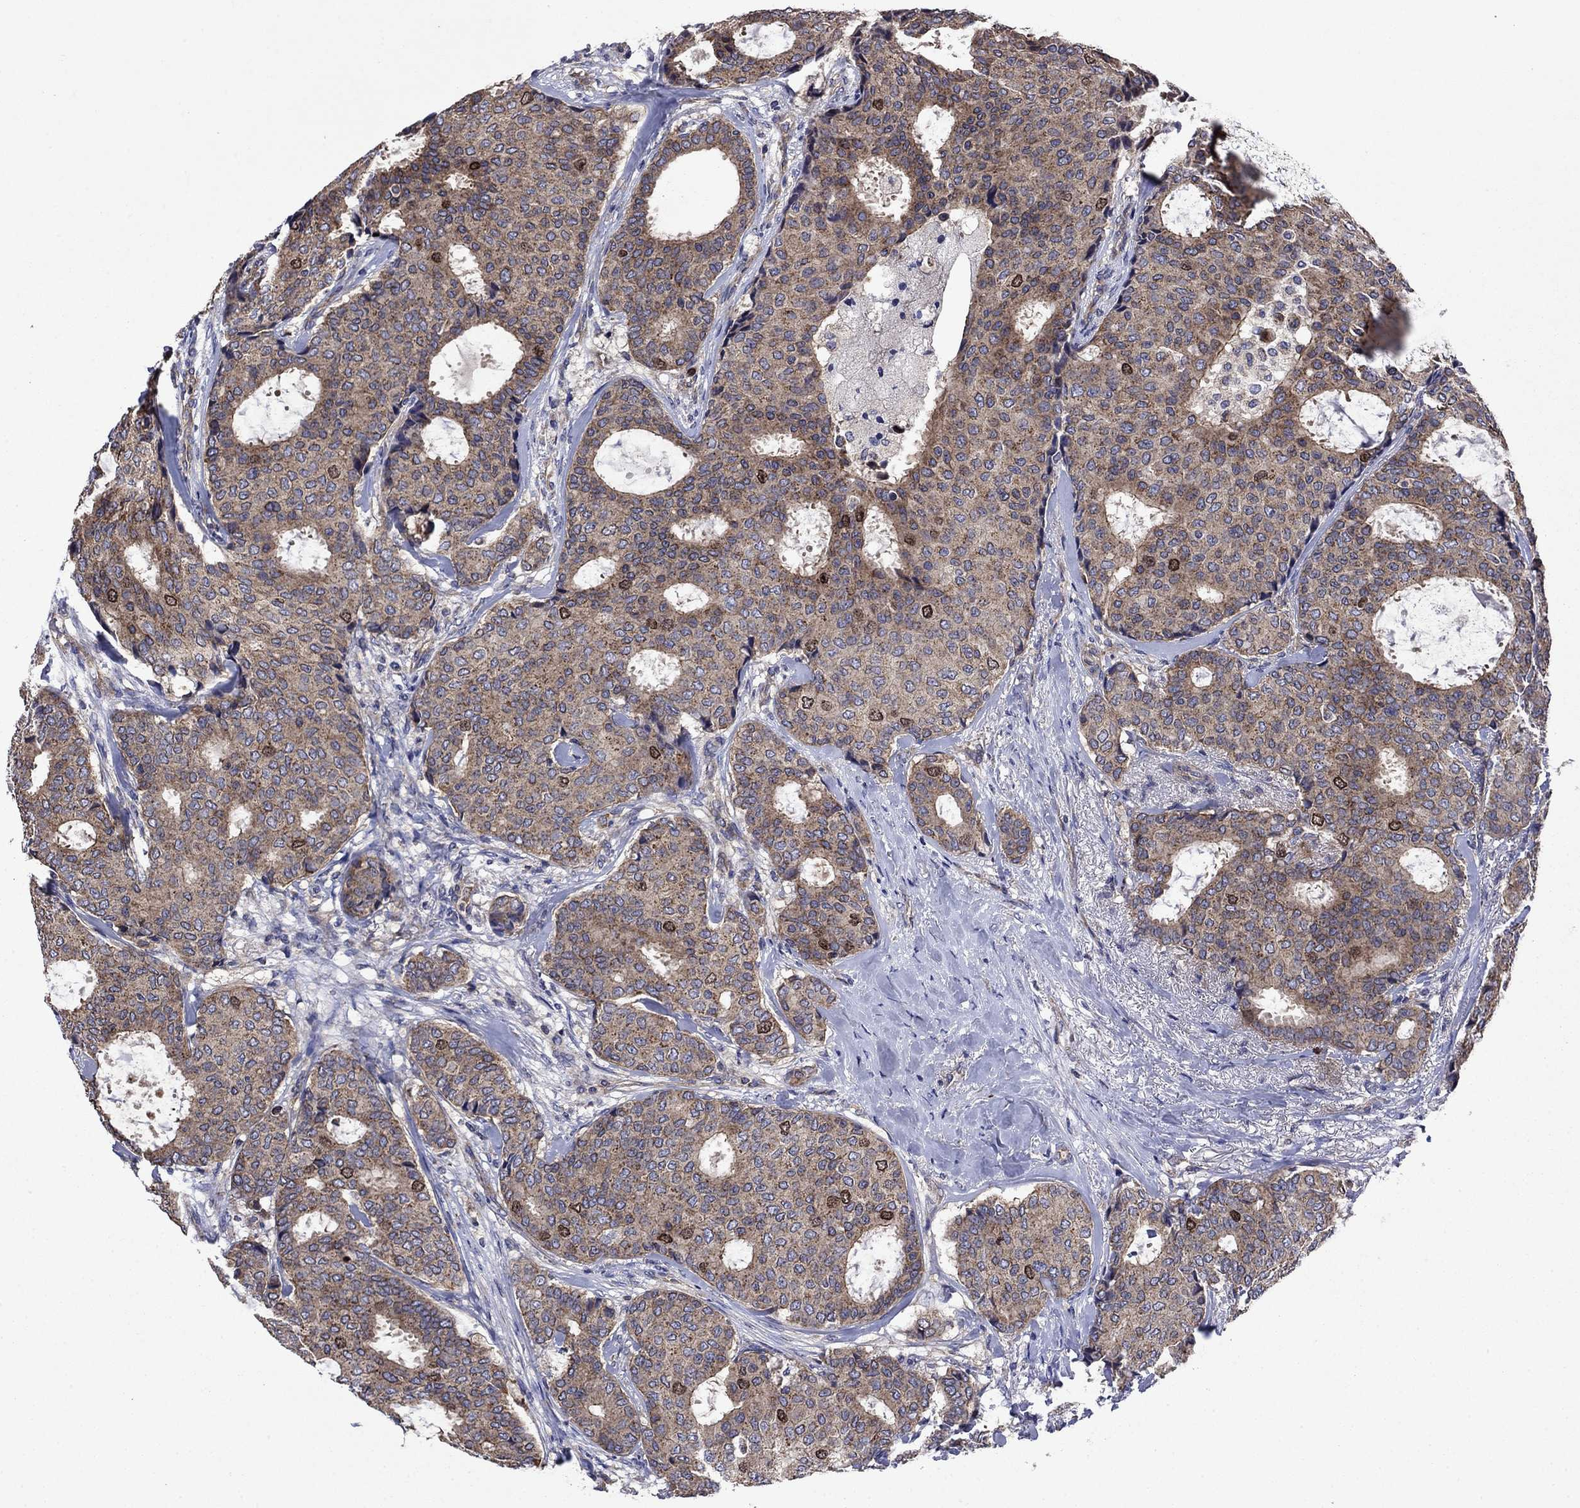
{"staining": {"intensity": "moderate", "quantity": "25%-75%", "location": "cytoplasmic/membranous"}, "tissue": "breast cancer", "cell_type": "Tumor cells", "image_type": "cancer", "snomed": [{"axis": "morphology", "description": "Duct carcinoma"}, {"axis": "topography", "description": "Breast"}], "caption": "Breast cancer (intraductal carcinoma) stained with DAB immunohistochemistry demonstrates medium levels of moderate cytoplasmic/membranous expression in approximately 25%-75% of tumor cells.", "gene": "KIF22", "patient": {"sex": "female", "age": 75}}